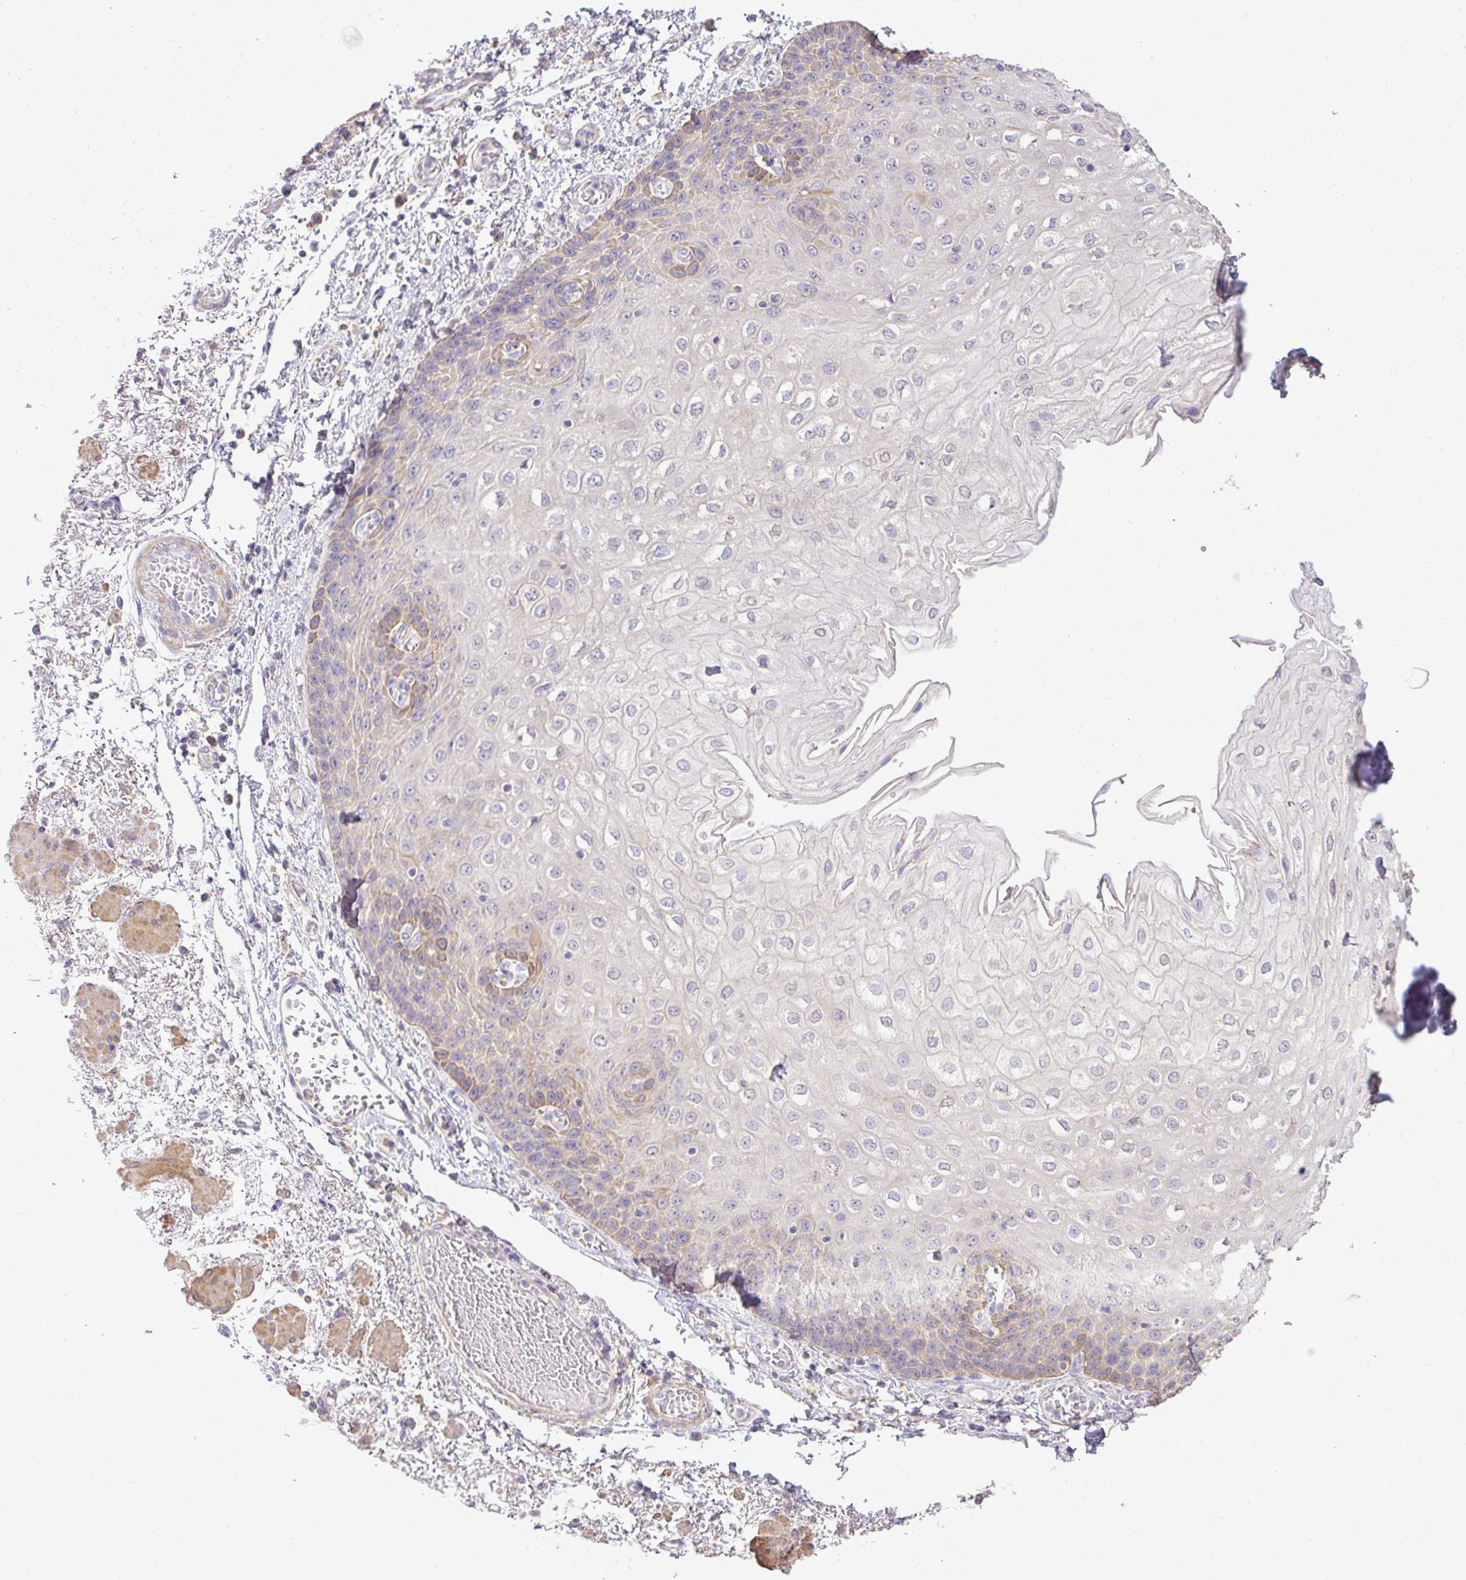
{"staining": {"intensity": "moderate", "quantity": "<25%", "location": "cytoplasmic/membranous"}, "tissue": "esophagus", "cell_type": "Squamous epithelial cells", "image_type": "normal", "snomed": [{"axis": "morphology", "description": "Normal tissue, NOS"}, {"axis": "morphology", "description": "Adenocarcinoma, NOS"}, {"axis": "topography", "description": "Esophagus"}], "caption": "About <25% of squamous epithelial cells in normal esophagus exhibit moderate cytoplasmic/membranous protein positivity as visualized by brown immunohistochemical staining.", "gene": "STRIP1", "patient": {"sex": "male", "age": 81}}